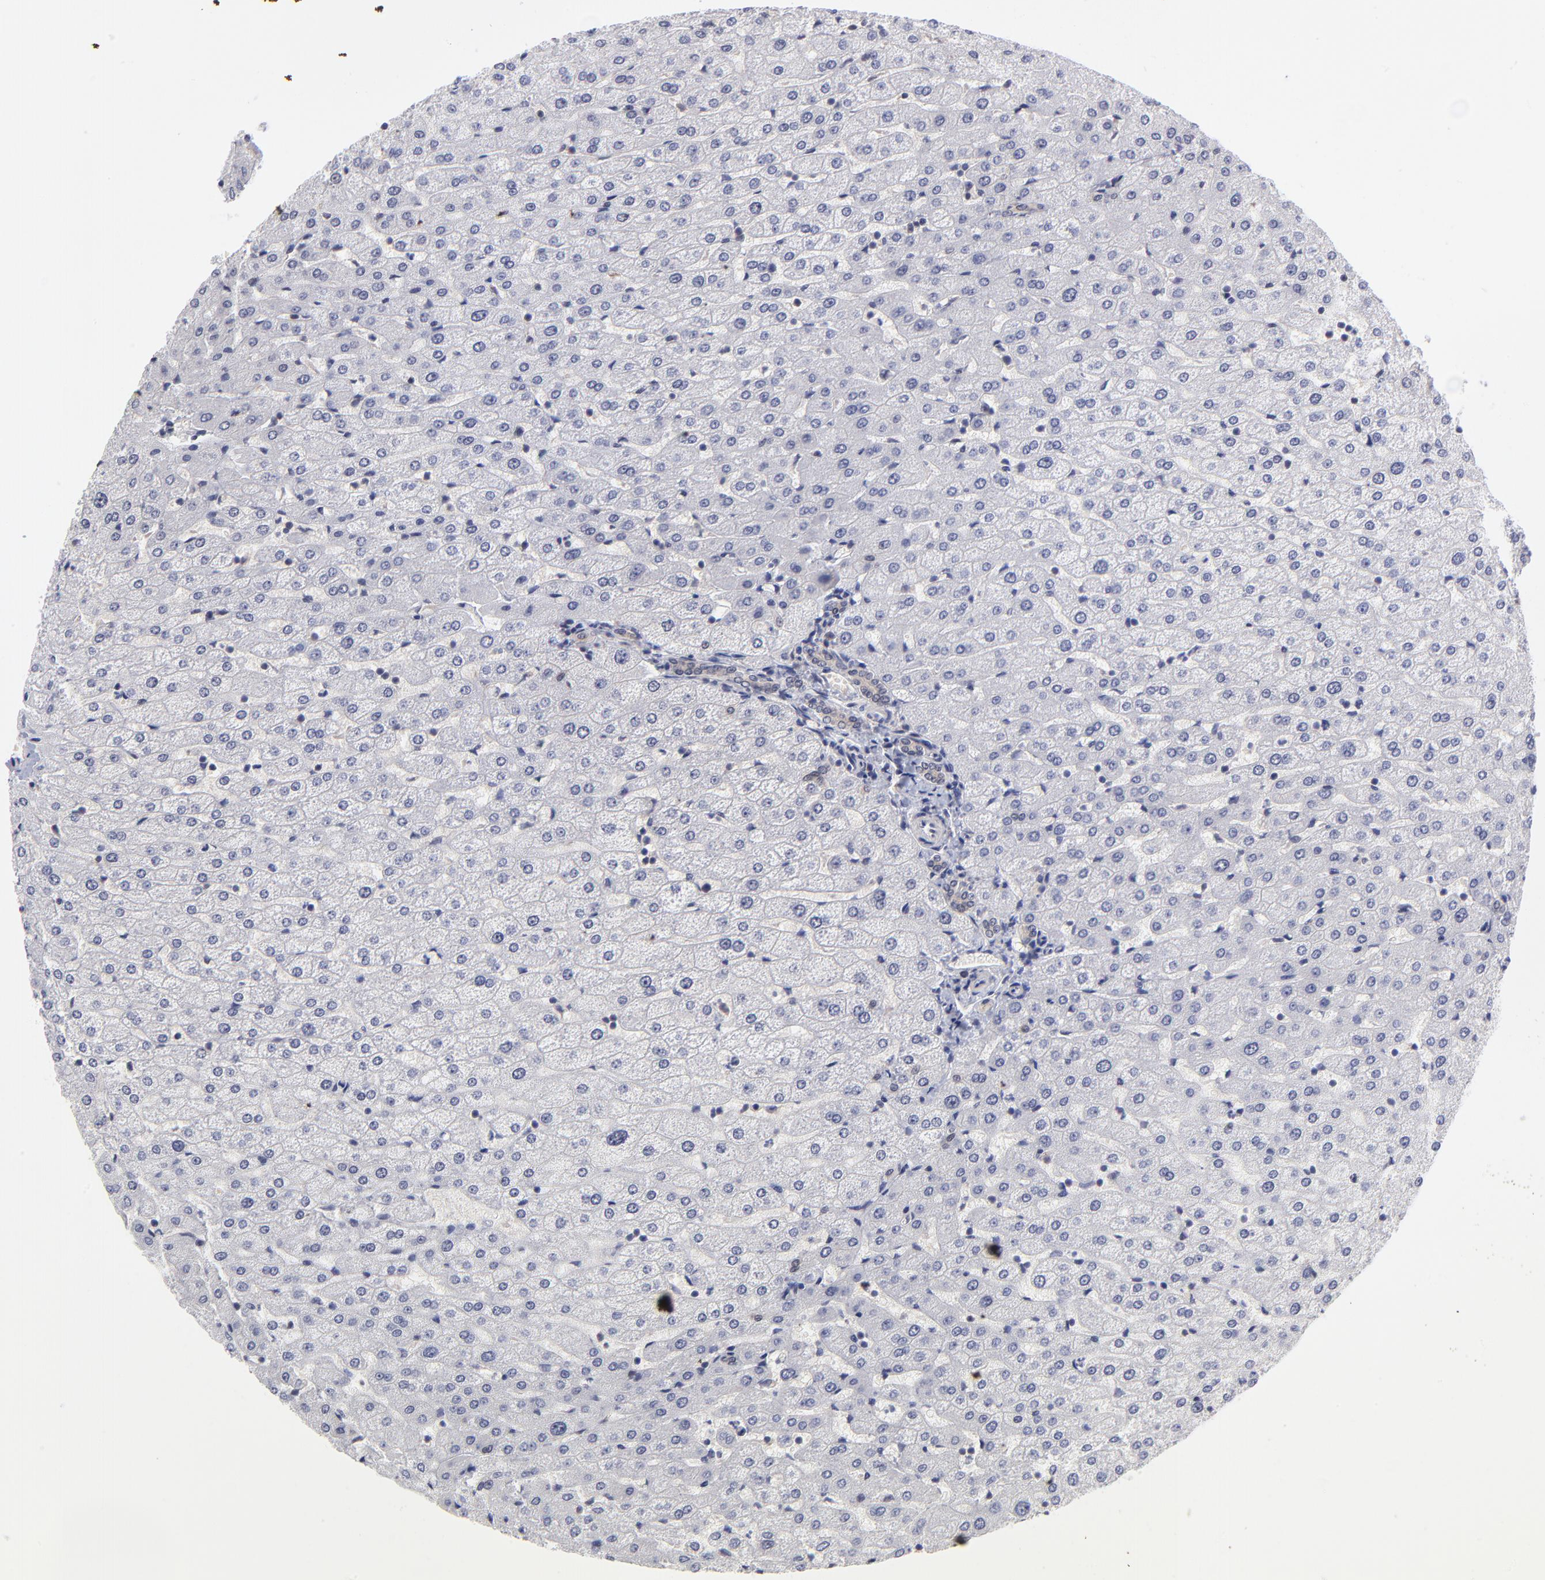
{"staining": {"intensity": "weak", "quantity": ">75%", "location": "cytoplasmic/membranous"}, "tissue": "liver", "cell_type": "Cholangiocytes", "image_type": "normal", "snomed": [{"axis": "morphology", "description": "Normal tissue, NOS"}, {"axis": "morphology", "description": "Fibrosis, NOS"}, {"axis": "topography", "description": "Liver"}], "caption": "Immunohistochemical staining of normal human liver shows low levels of weak cytoplasmic/membranous positivity in about >75% of cholangiocytes. The protein is stained brown, and the nuclei are stained in blue (DAB (3,3'-diaminobenzidine) IHC with brightfield microscopy, high magnification).", "gene": "UBE2E2", "patient": {"sex": "female", "age": 29}}